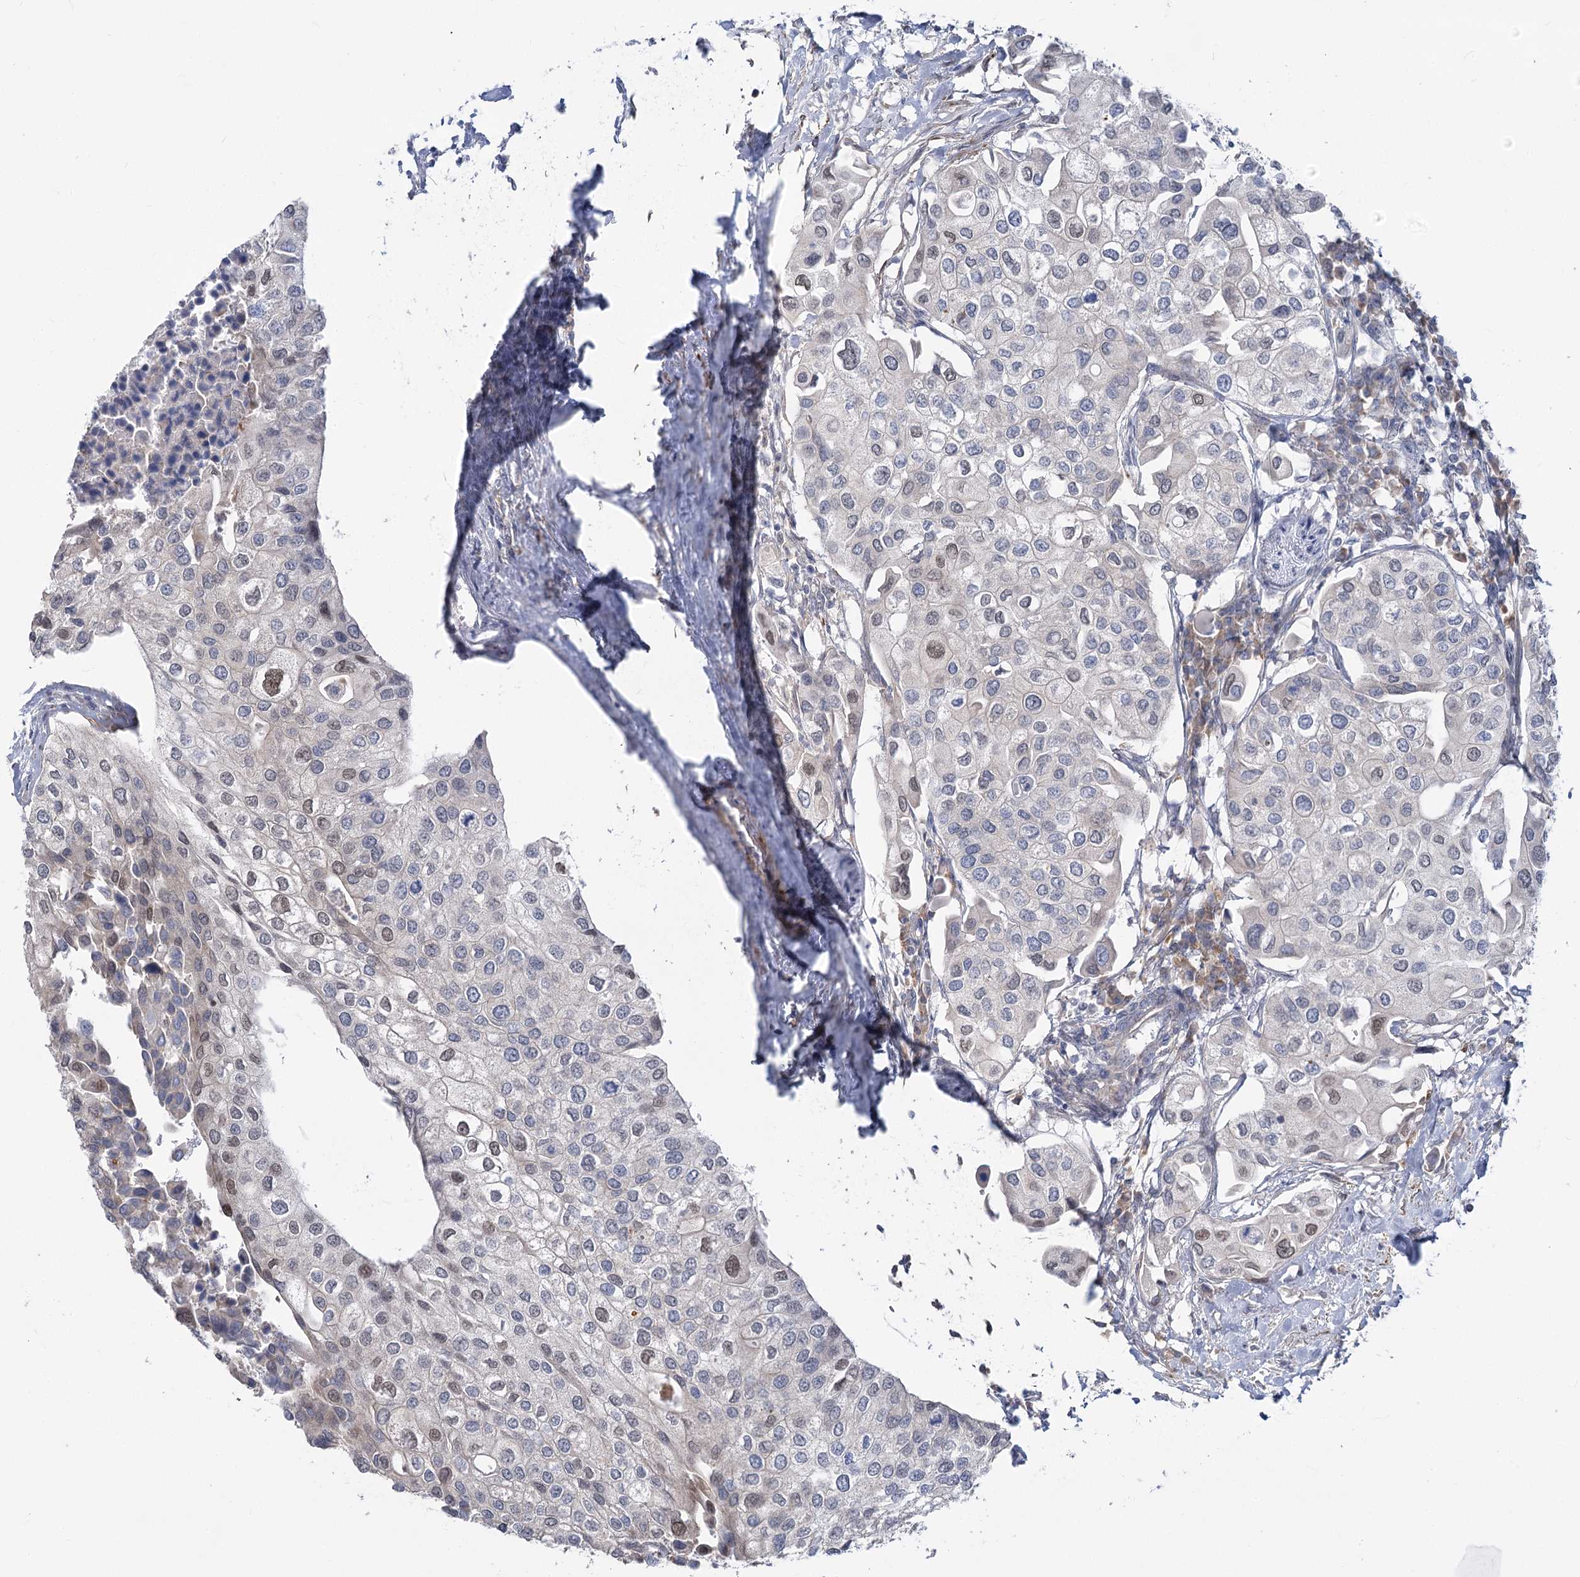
{"staining": {"intensity": "moderate", "quantity": "<25%", "location": "nuclear"}, "tissue": "urothelial cancer", "cell_type": "Tumor cells", "image_type": "cancer", "snomed": [{"axis": "morphology", "description": "Urothelial carcinoma, High grade"}, {"axis": "topography", "description": "Urinary bladder"}], "caption": "Immunohistochemical staining of urothelial cancer reveals moderate nuclear protein positivity in about <25% of tumor cells. (DAB IHC, brown staining for protein, blue staining for nuclei).", "gene": "ARSI", "patient": {"sex": "male", "age": 64}}